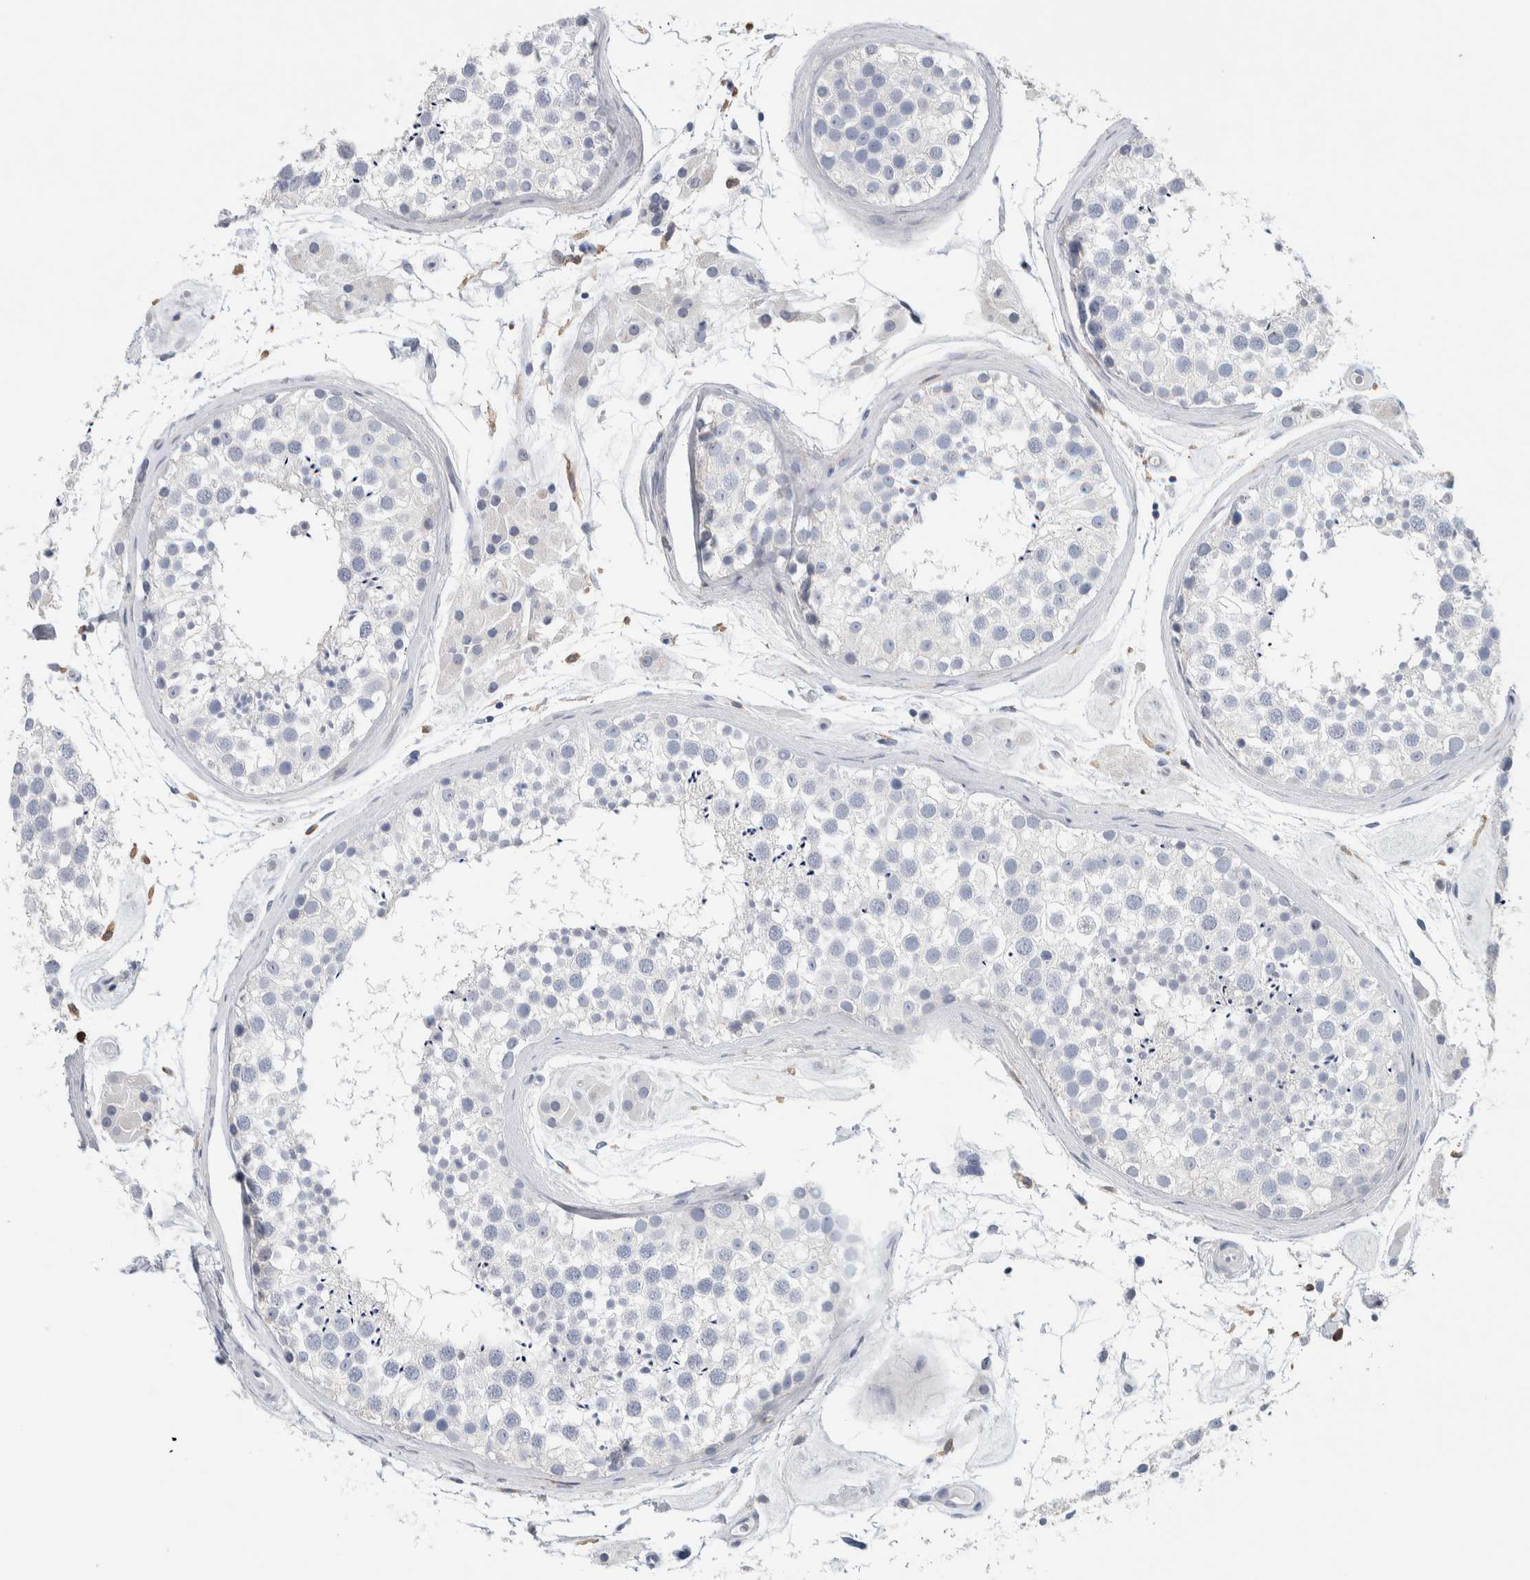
{"staining": {"intensity": "negative", "quantity": "none", "location": "none"}, "tissue": "testis", "cell_type": "Cells in seminiferous ducts", "image_type": "normal", "snomed": [{"axis": "morphology", "description": "Normal tissue, NOS"}, {"axis": "topography", "description": "Testis"}], "caption": "DAB immunohistochemical staining of benign testis demonstrates no significant positivity in cells in seminiferous ducts.", "gene": "NCF2", "patient": {"sex": "male", "age": 46}}